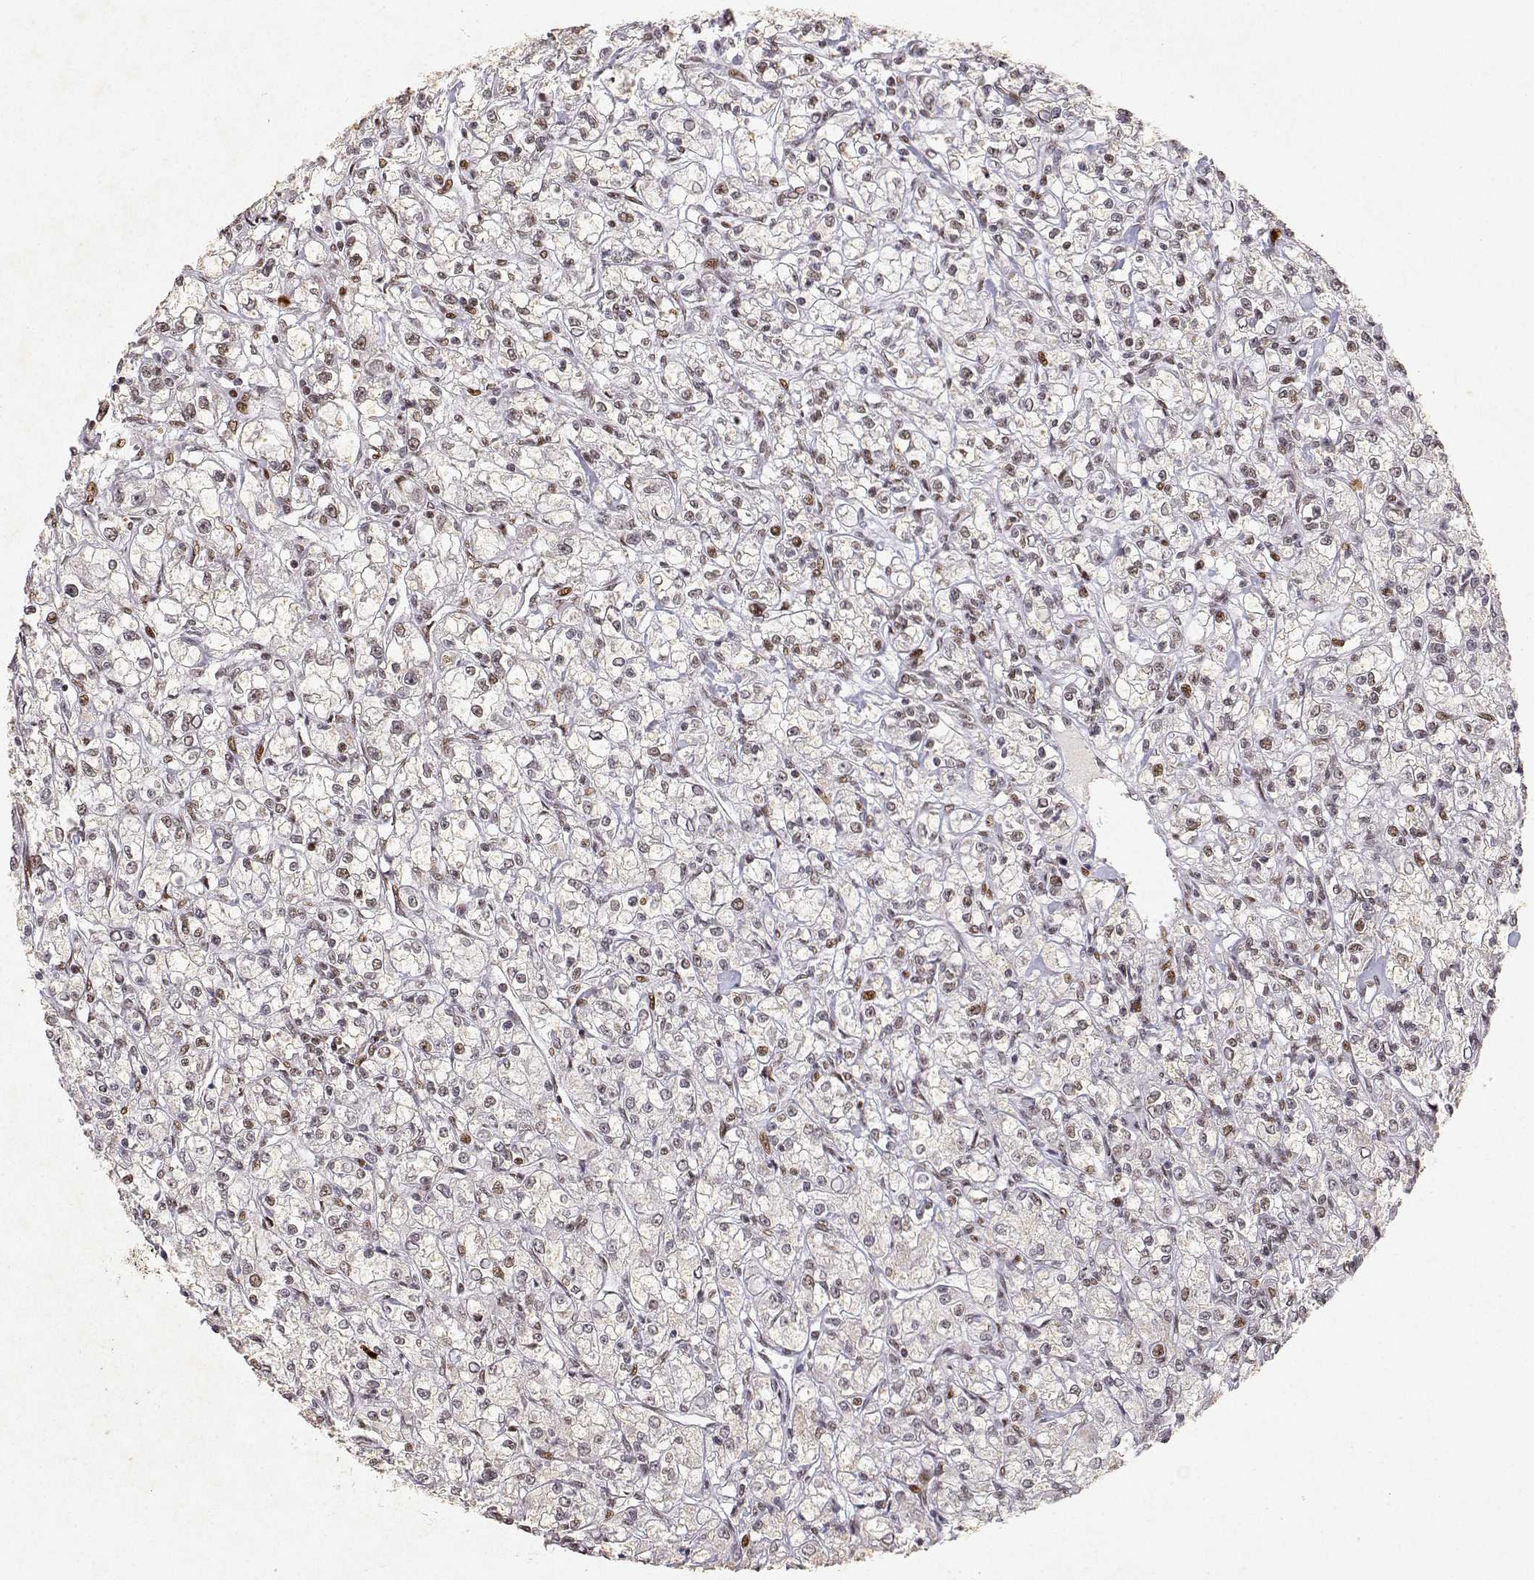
{"staining": {"intensity": "weak", "quantity": "25%-75%", "location": "nuclear"}, "tissue": "renal cancer", "cell_type": "Tumor cells", "image_type": "cancer", "snomed": [{"axis": "morphology", "description": "Adenocarcinoma, NOS"}, {"axis": "topography", "description": "Kidney"}], "caption": "Immunohistochemistry staining of renal cancer (adenocarcinoma), which displays low levels of weak nuclear positivity in about 25%-75% of tumor cells indicating weak nuclear protein staining. The staining was performed using DAB (brown) for protein detection and nuclei were counterstained in hematoxylin (blue).", "gene": "RSF1", "patient": {"sex": "female", "age": 59}}